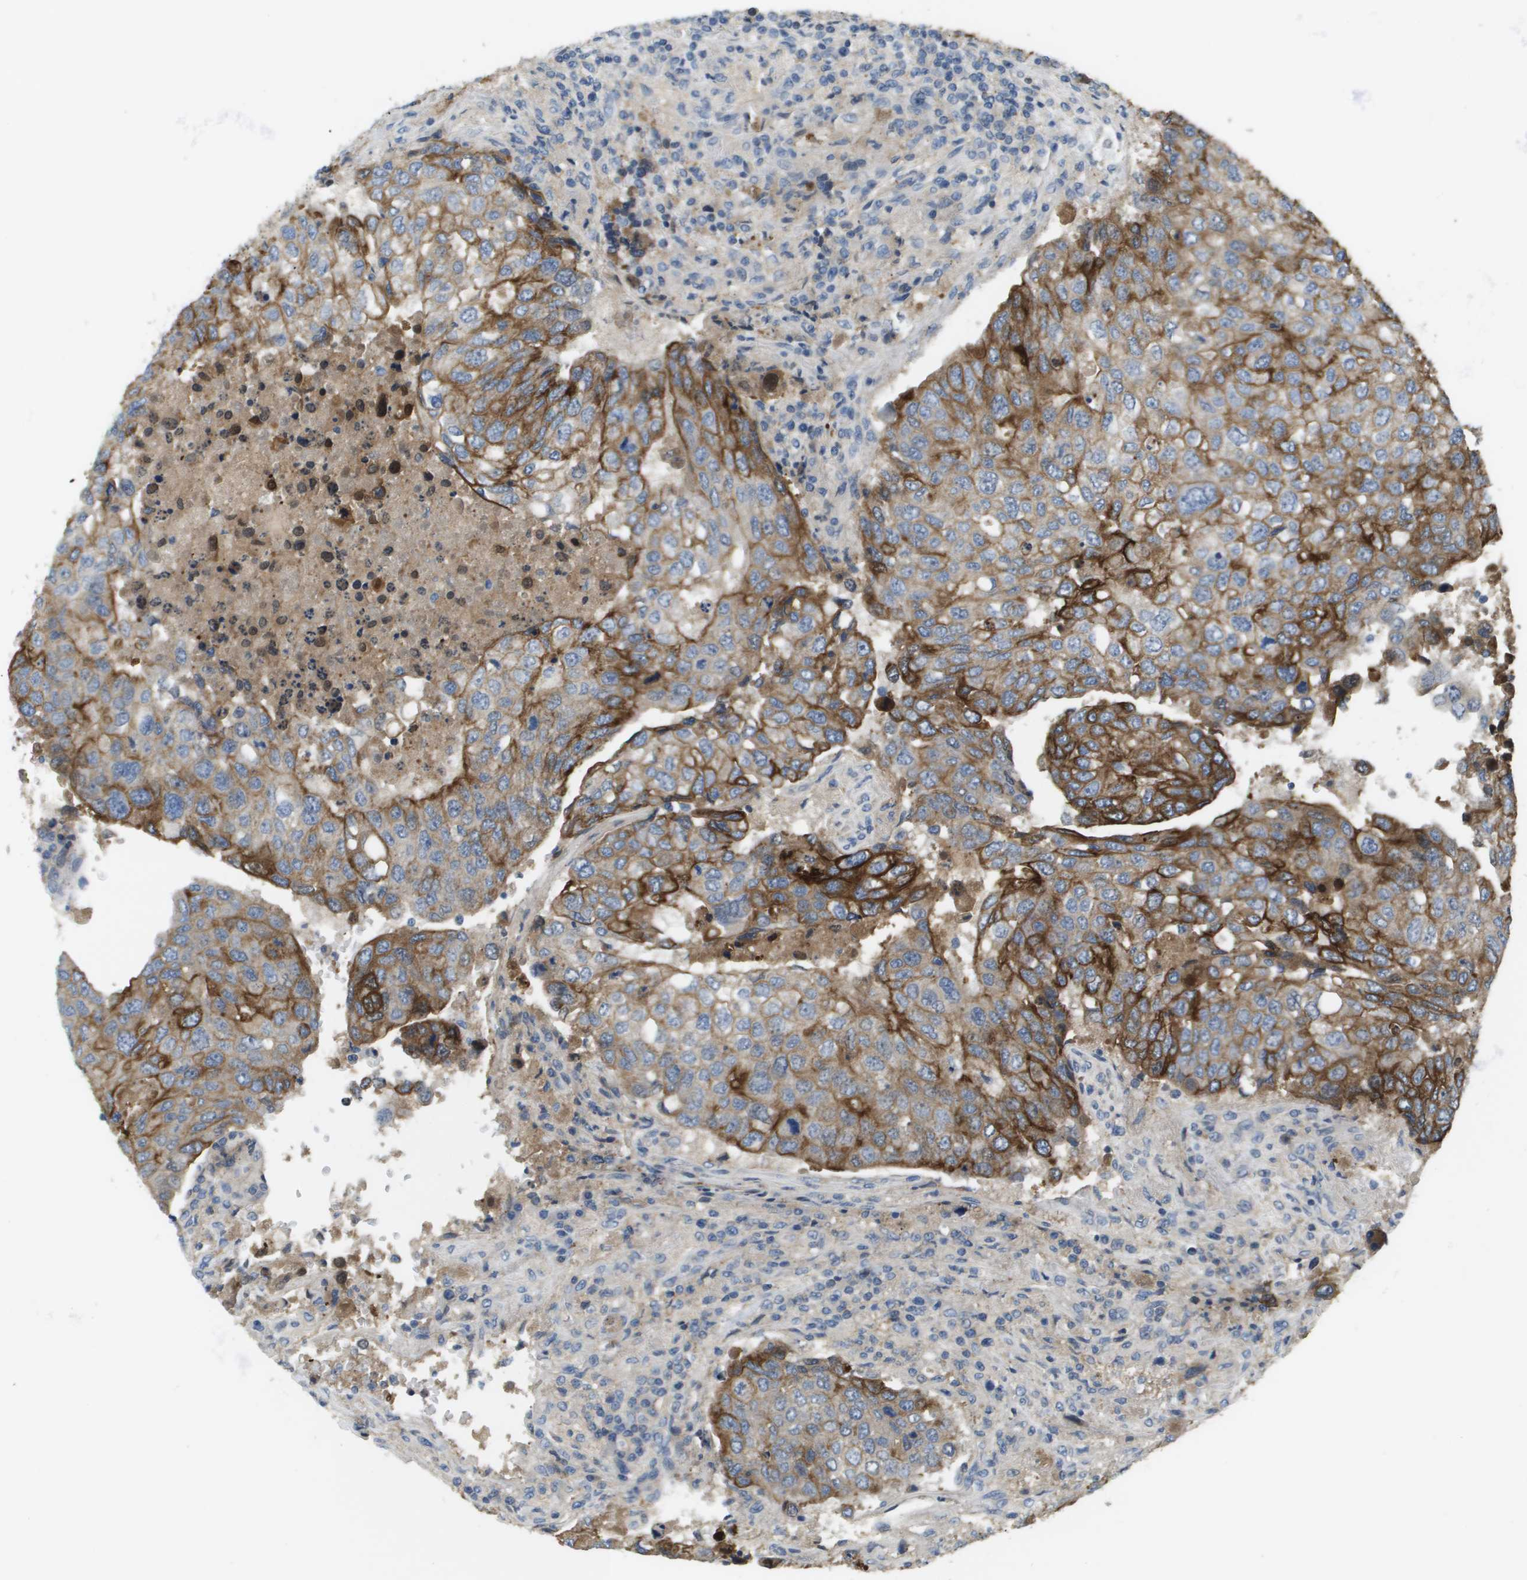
{"staining": {"intensity": "strong", "quantity": ">75%", "location": "cytoplasmic/membranous"}, "tissue": "urothelial cancer", "cell_type": "Tumor cells", "image_type": "cancer", "snomed": [{"axis": "morphology", "description": "Urothelial carcinoma, High grade"}, {"axis": "topography", "description": "Lymph node"}, {"axis": "topography", "description": "Urinary bladder"}], "caption": "A high amount of strong cytoplasmic/membranous expression is identified in approximately >75% of tumor cells in urothelial carcinoma (high-grade) tissue.", "gene": "KRT23", "patient": {"sex": "male", "age": 51}}